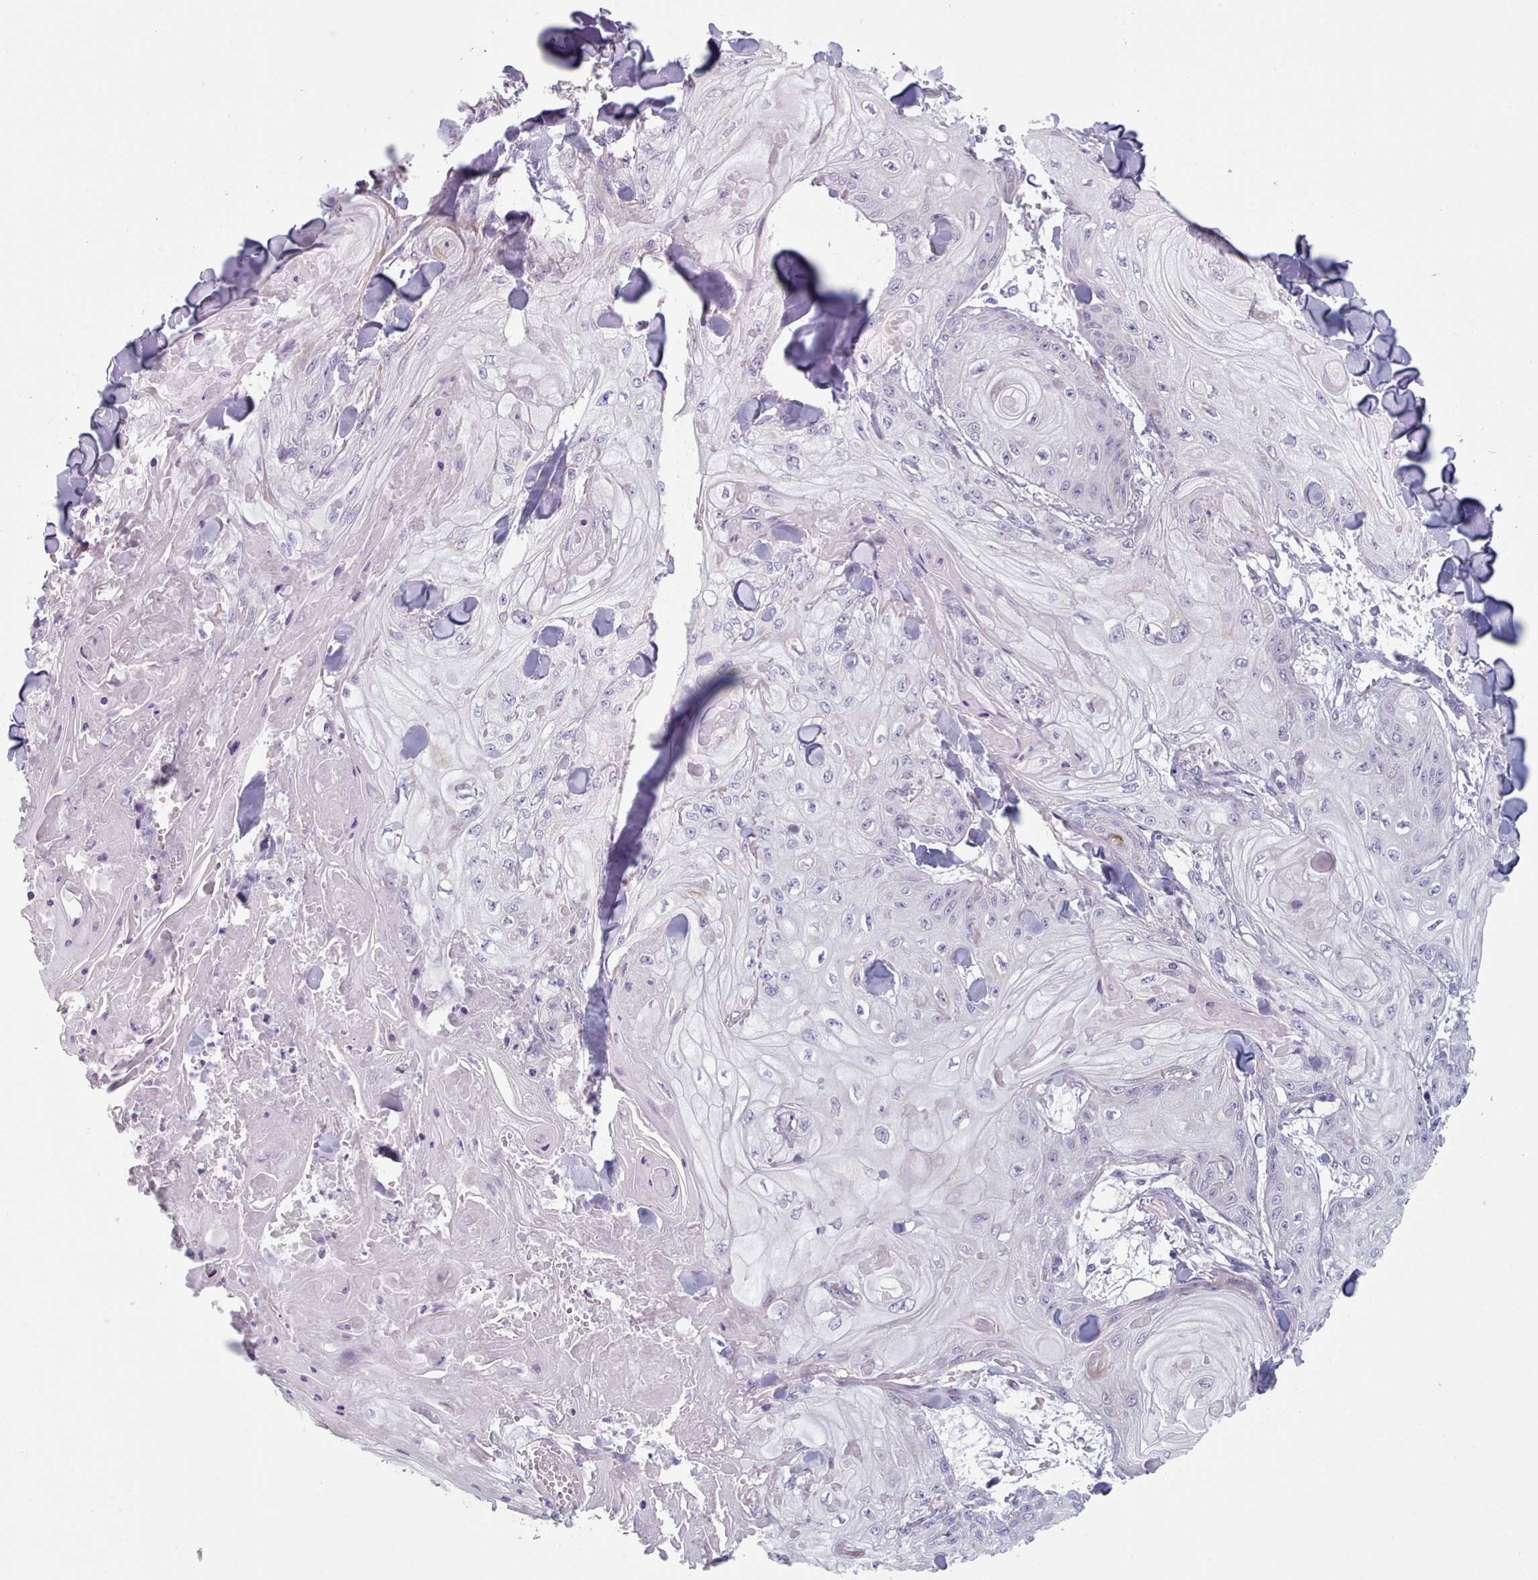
{"staining": {"intensity": "negative", "quantity": "none", "location": "none"}, "tissue": "skin cancer", "cell_type": "Tumor cells", "image_type": "cancer", "snomed": [{"axis": "morphology", "description": "Squamous cell carcinoma, NOS"}, {"axis": "topography", "description": "Skin"}], "caption": "This photomicrograph is of squamous cell carcinoma (skin) stained with immunohistochemistry (IHC) to label a protein in brown with the nuclei are counter-stained blue. There is no staining in tumor cells.", "gene": "FAM170B", "patient": {"sex": "male", "age": 74}}